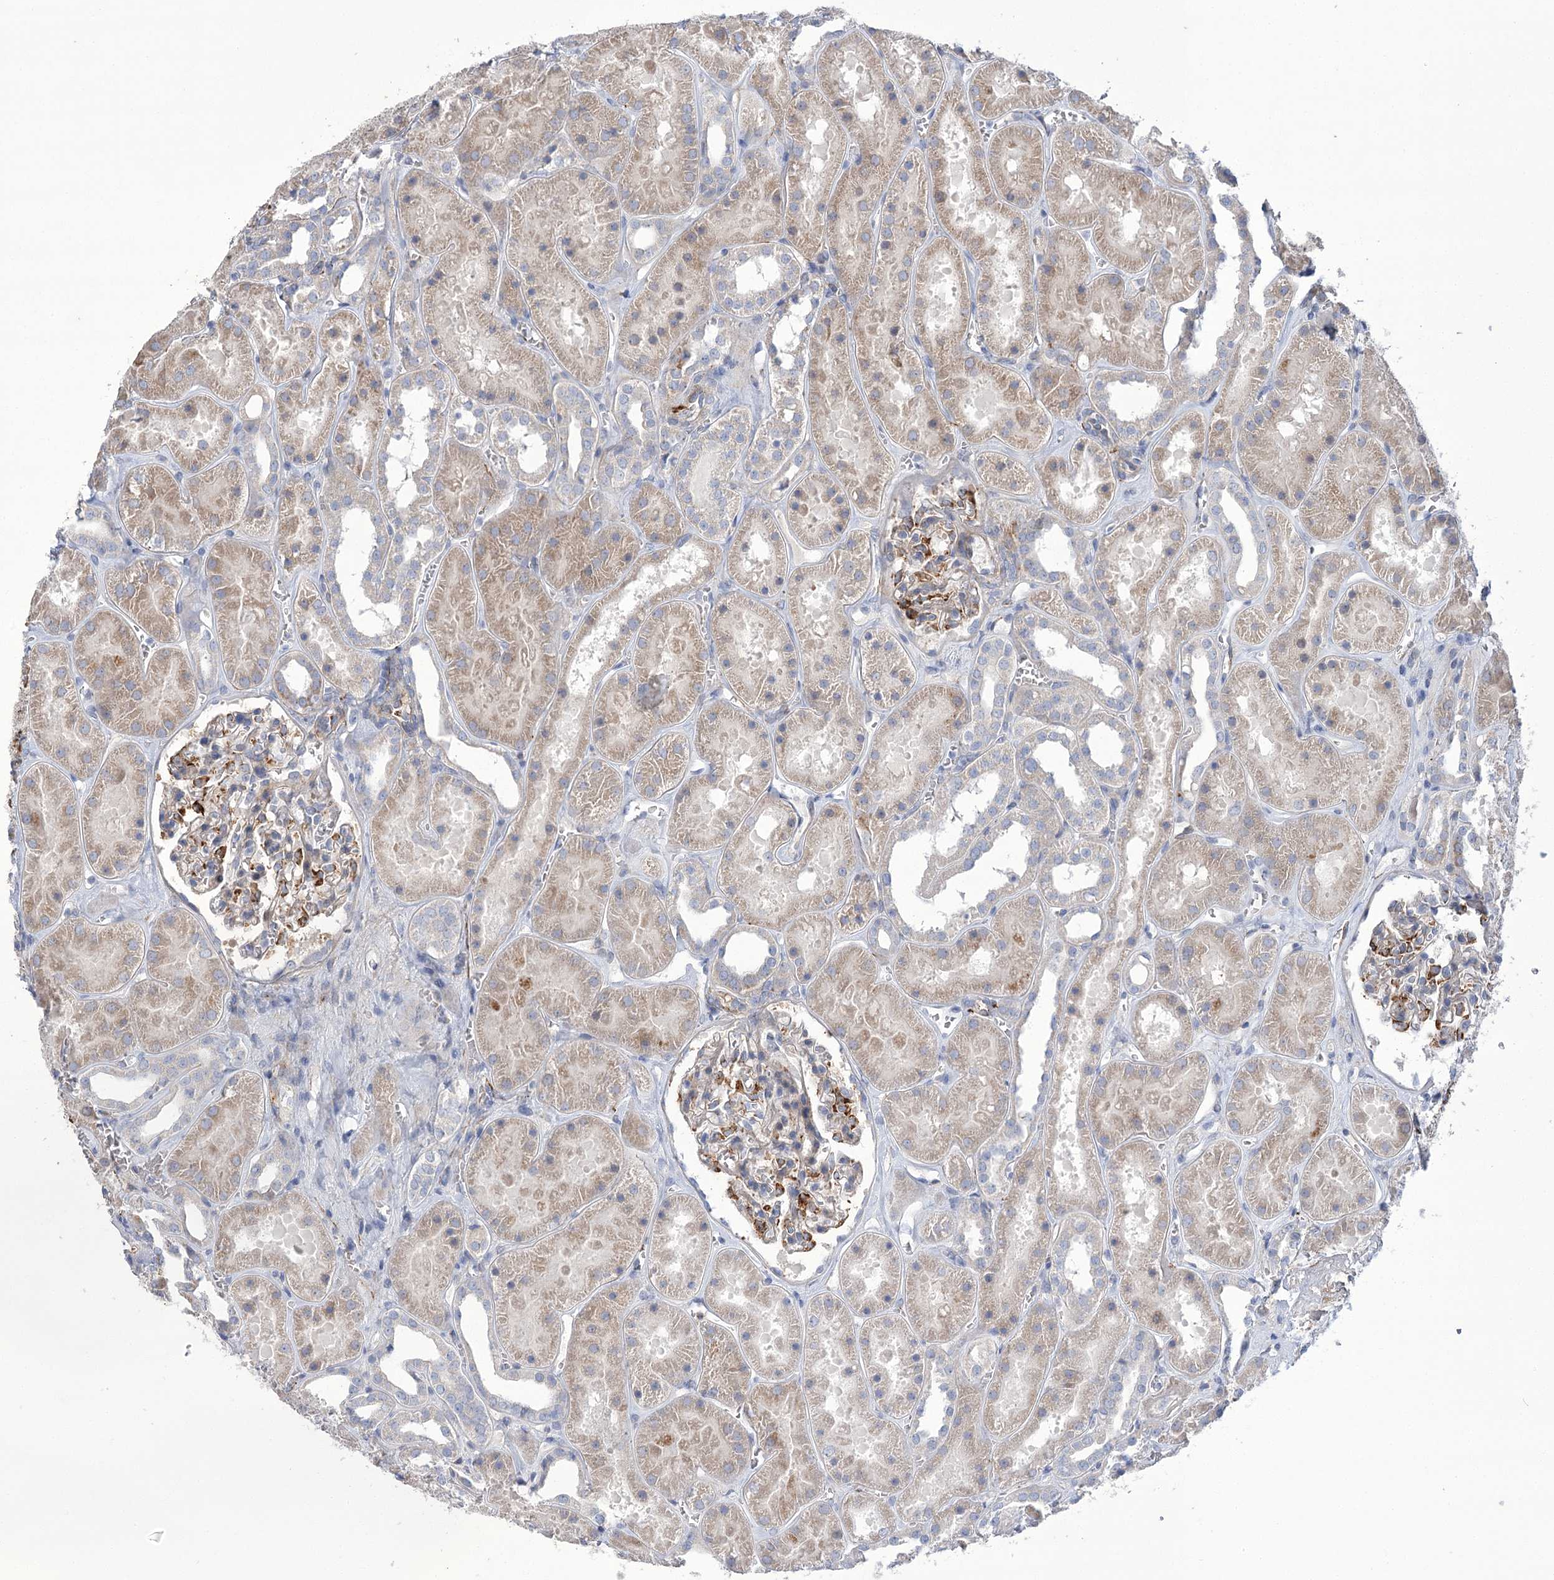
{"staining": {"intensity": "moderate", "quantity": "<25%", "location": "cytoplasmic/membranous"}, "tissue": "kidney", "cell_type": "Cells in glomeruli", "image_type": "normal", "snomed": [{"axis": "morphology", "description": "Normal tissue, NOS"}, {"axis": "topography", "description": "Kidney"}], "caption": "Immunohistochemistry of benign human kidney demonstrates low levels of moderate cytoplasmic/membranous positivity in about <25% of cells in glomeruli. (Brightfield microscopy of DAB IHC at high magnification).", "gene": "ANGPTL3", "patient": {"sex": "female", "age": 41}}